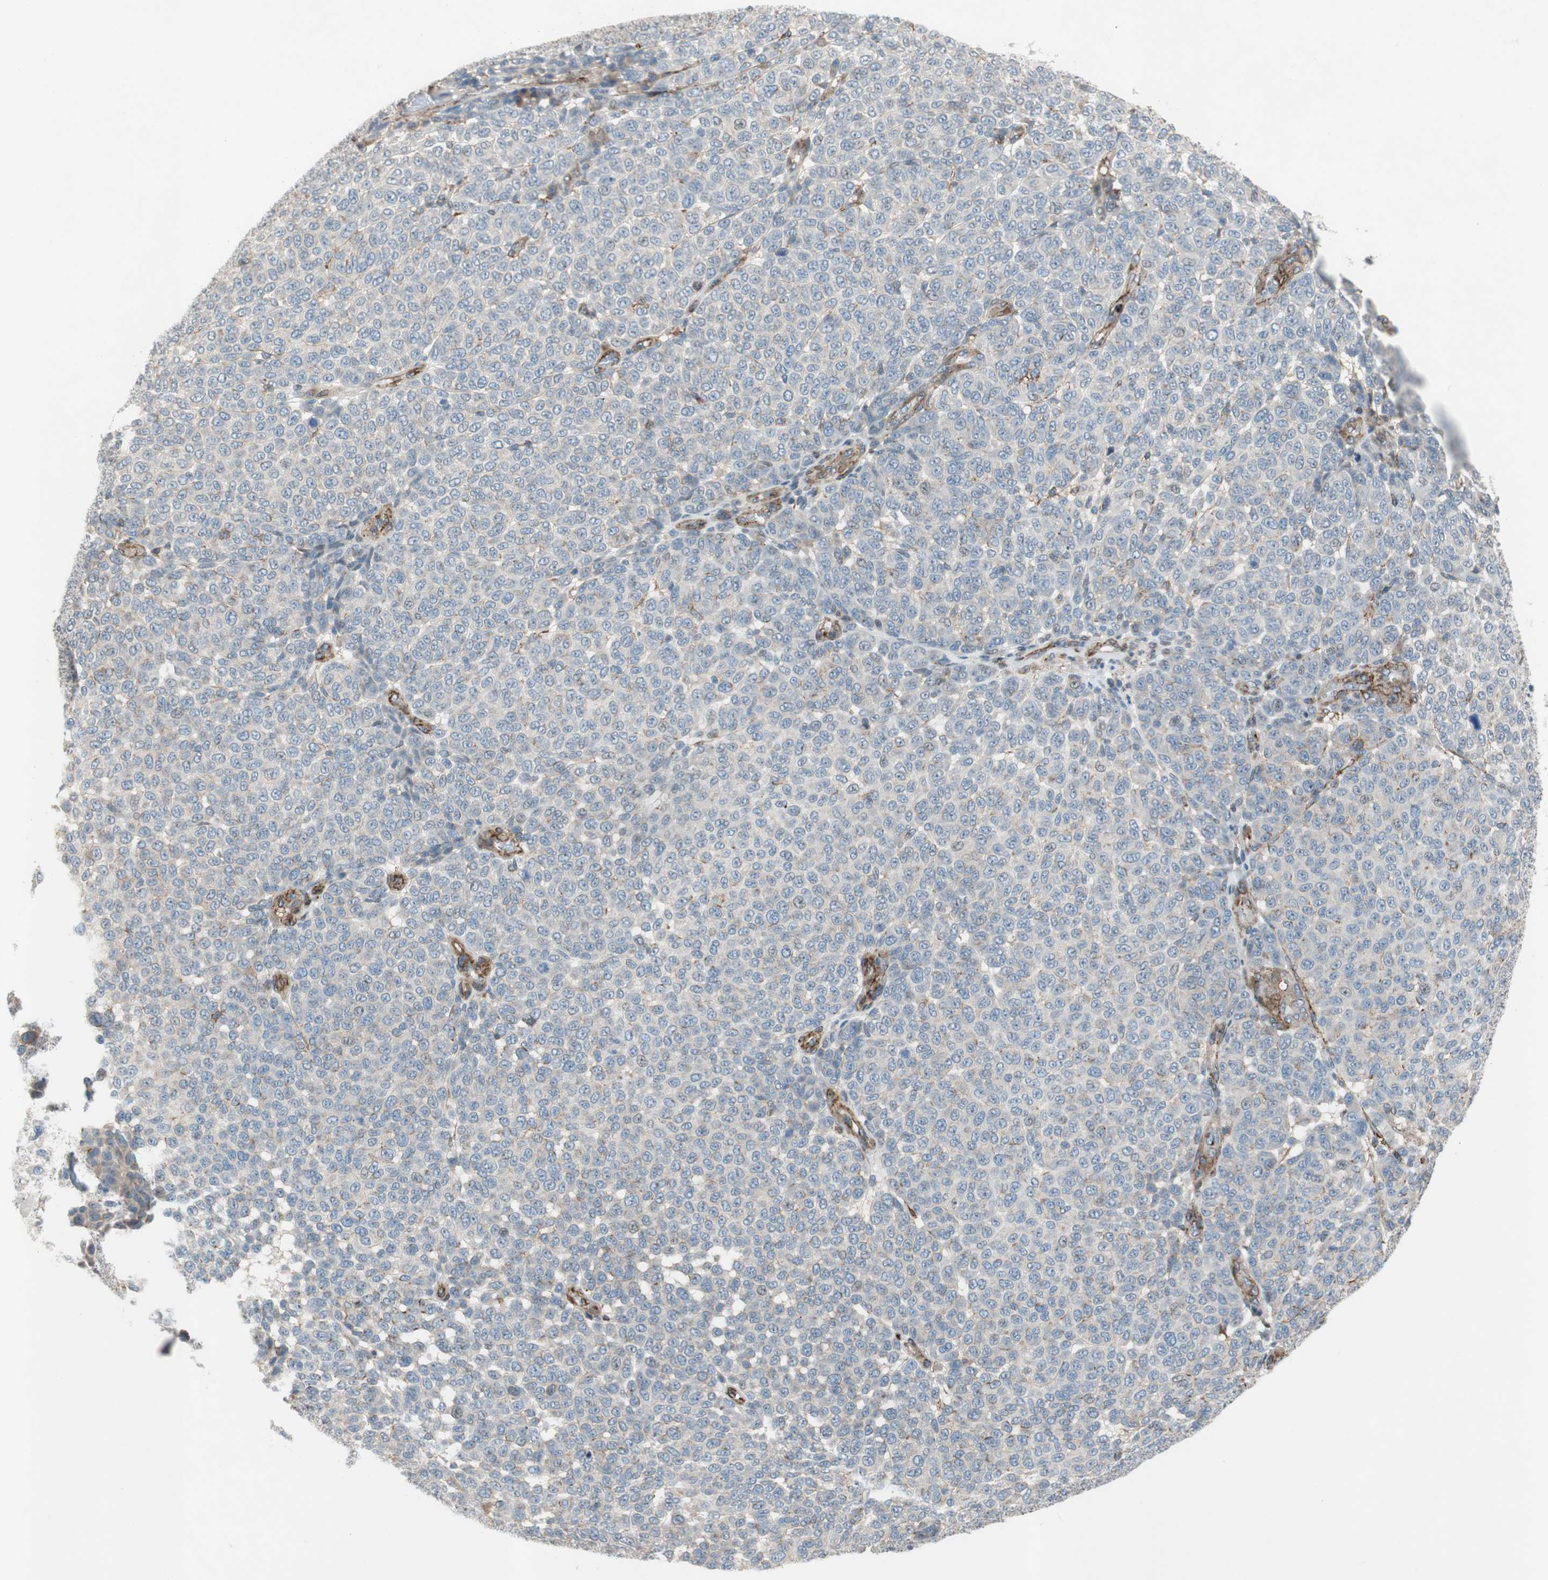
{"staining": {"intensity": "negative", "quantity": "none", "location": "none"}, "tissue": "melanoma", "cell_type": "Tumor cells", "image_type": "cancer", "snomed": [{"axis": "morphology", "description": "Malignant melanoma, NOS"}, {"axis": "topography", "description": "Skin"}], "caption": "This is a micrograph of immunohistochemistry (IHC) staining of malignant melanoma, which shows no expression in tumor cells.", "gene": "GRHL1", "patient": {"sex": "male", "age": 59}}